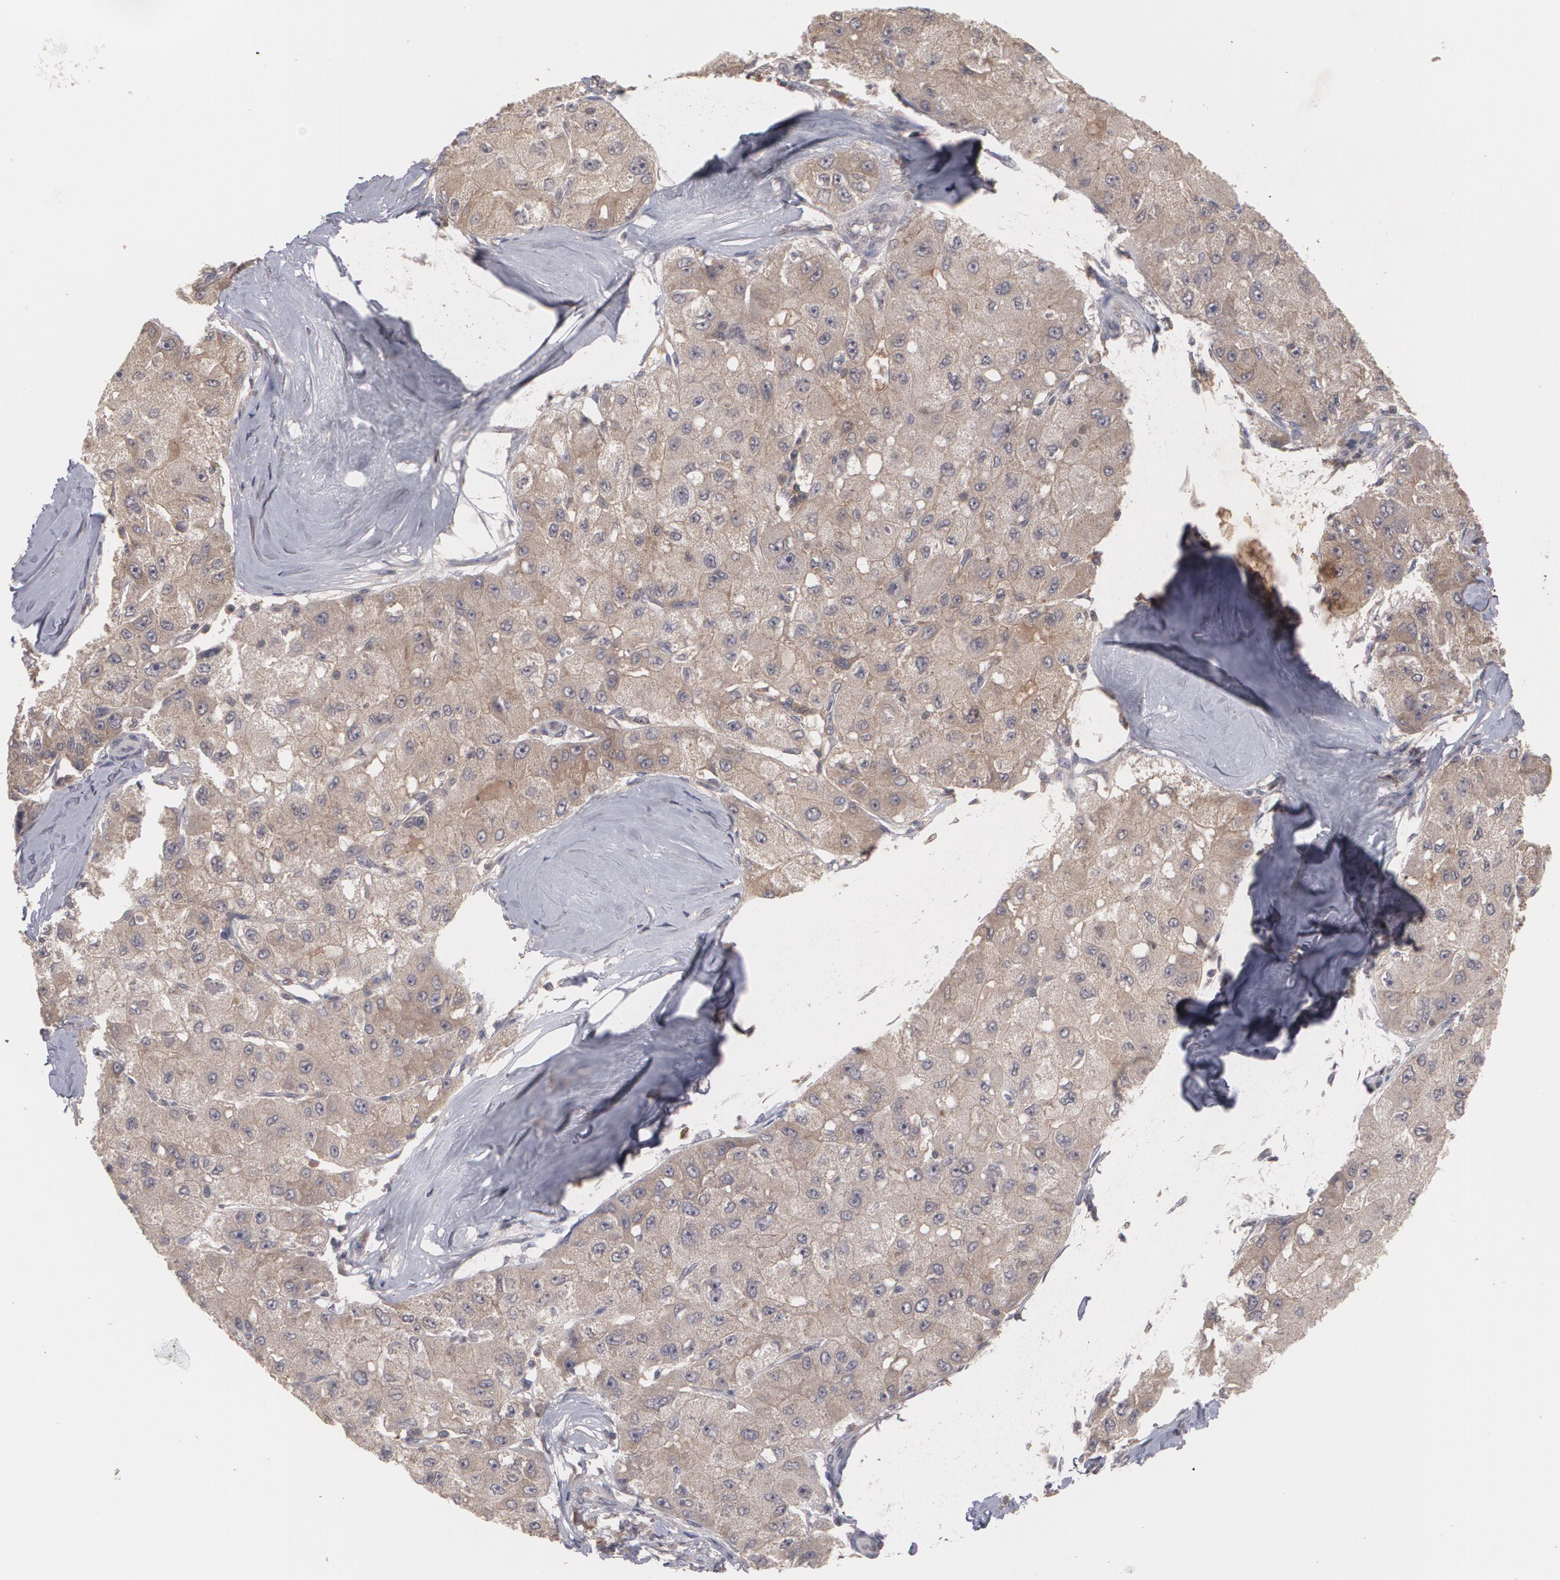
{"staining": {"intensity": "moderate", "quantity": ">75%", "location": "cytoplasmic/membranous"}, "tissue": "liver cancer", "cell_type": "Tumor cells", "image_type": "cancer", "snomed": [{"axis": "morphology", "description": "Carcinoma, Hepatocellular, NOS"}, {"axis": "topography", "description": "Liver"}], "caption": "Hepatocellular carcinoma (liver) stained with IHC shows moderate cytoplasmic/membranous staining in approximately >75% of tumor cells.", "gene": "ARF6", "patient": {"sex": "male", "age": 80}}